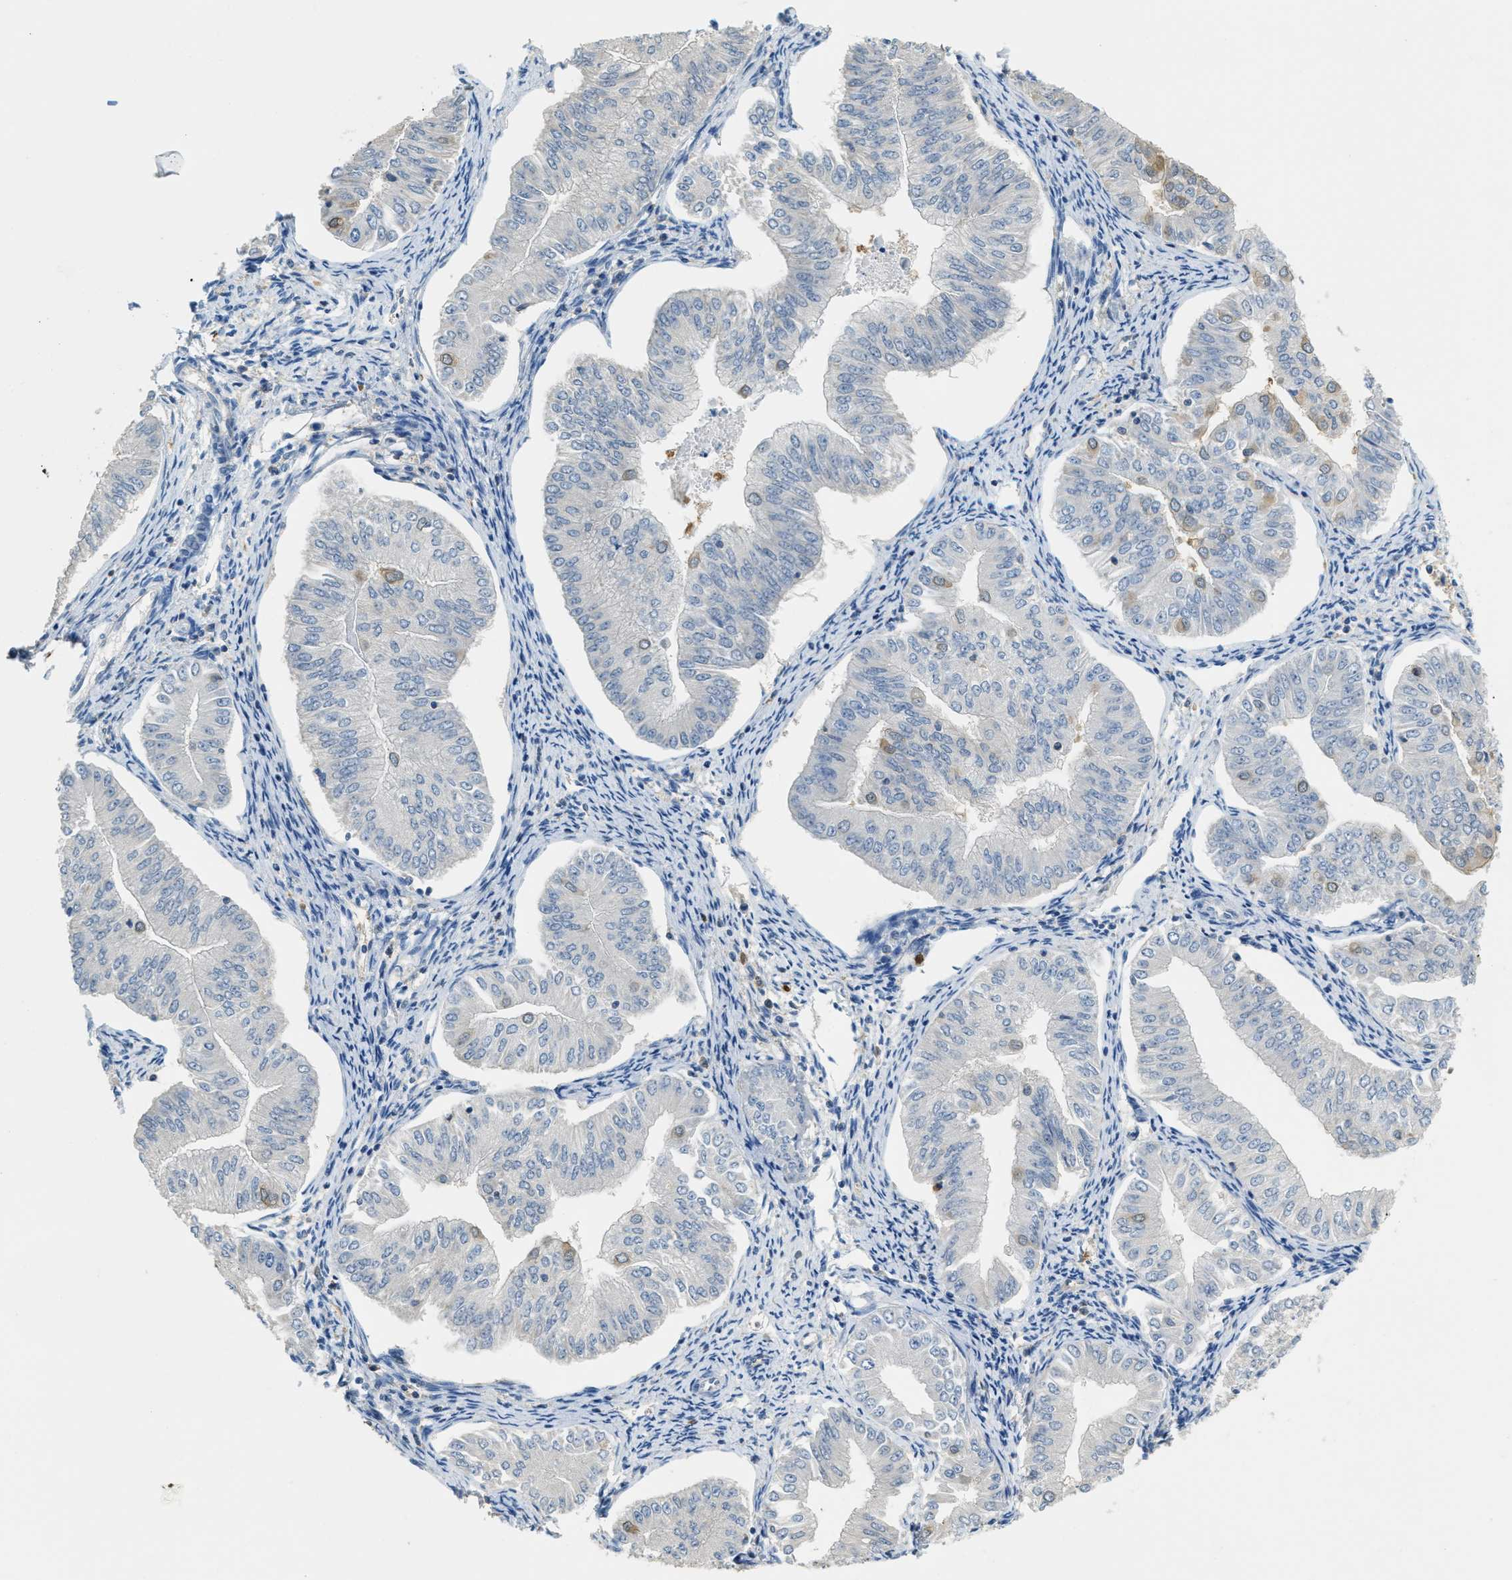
{"staining": {"intensity": "weak", "quantity": "<25%", "location": "nuclear"}, "tissue": "endometrial cancer", "cell_type": "Tumor cells", "image_type": "cancer", "snomed": [{"axis": "morphology", "description": "Normal tissue, NOS"}, {"axis": "morphology", "description": "Adenocarcinoma, NOS"}, {"axis": "topography", "description": "Endometrium"}], "caption": "Tumor cells show no significant protein positivity in endometrial cancer (adenocarcinoma). (Brightfield microscopy of DAB (3,3'-diaminobenzidine) immunohistochemistry at high magnification).", "gene": "SERPINB1", "patient": {"sex": "female", "age": 53}}